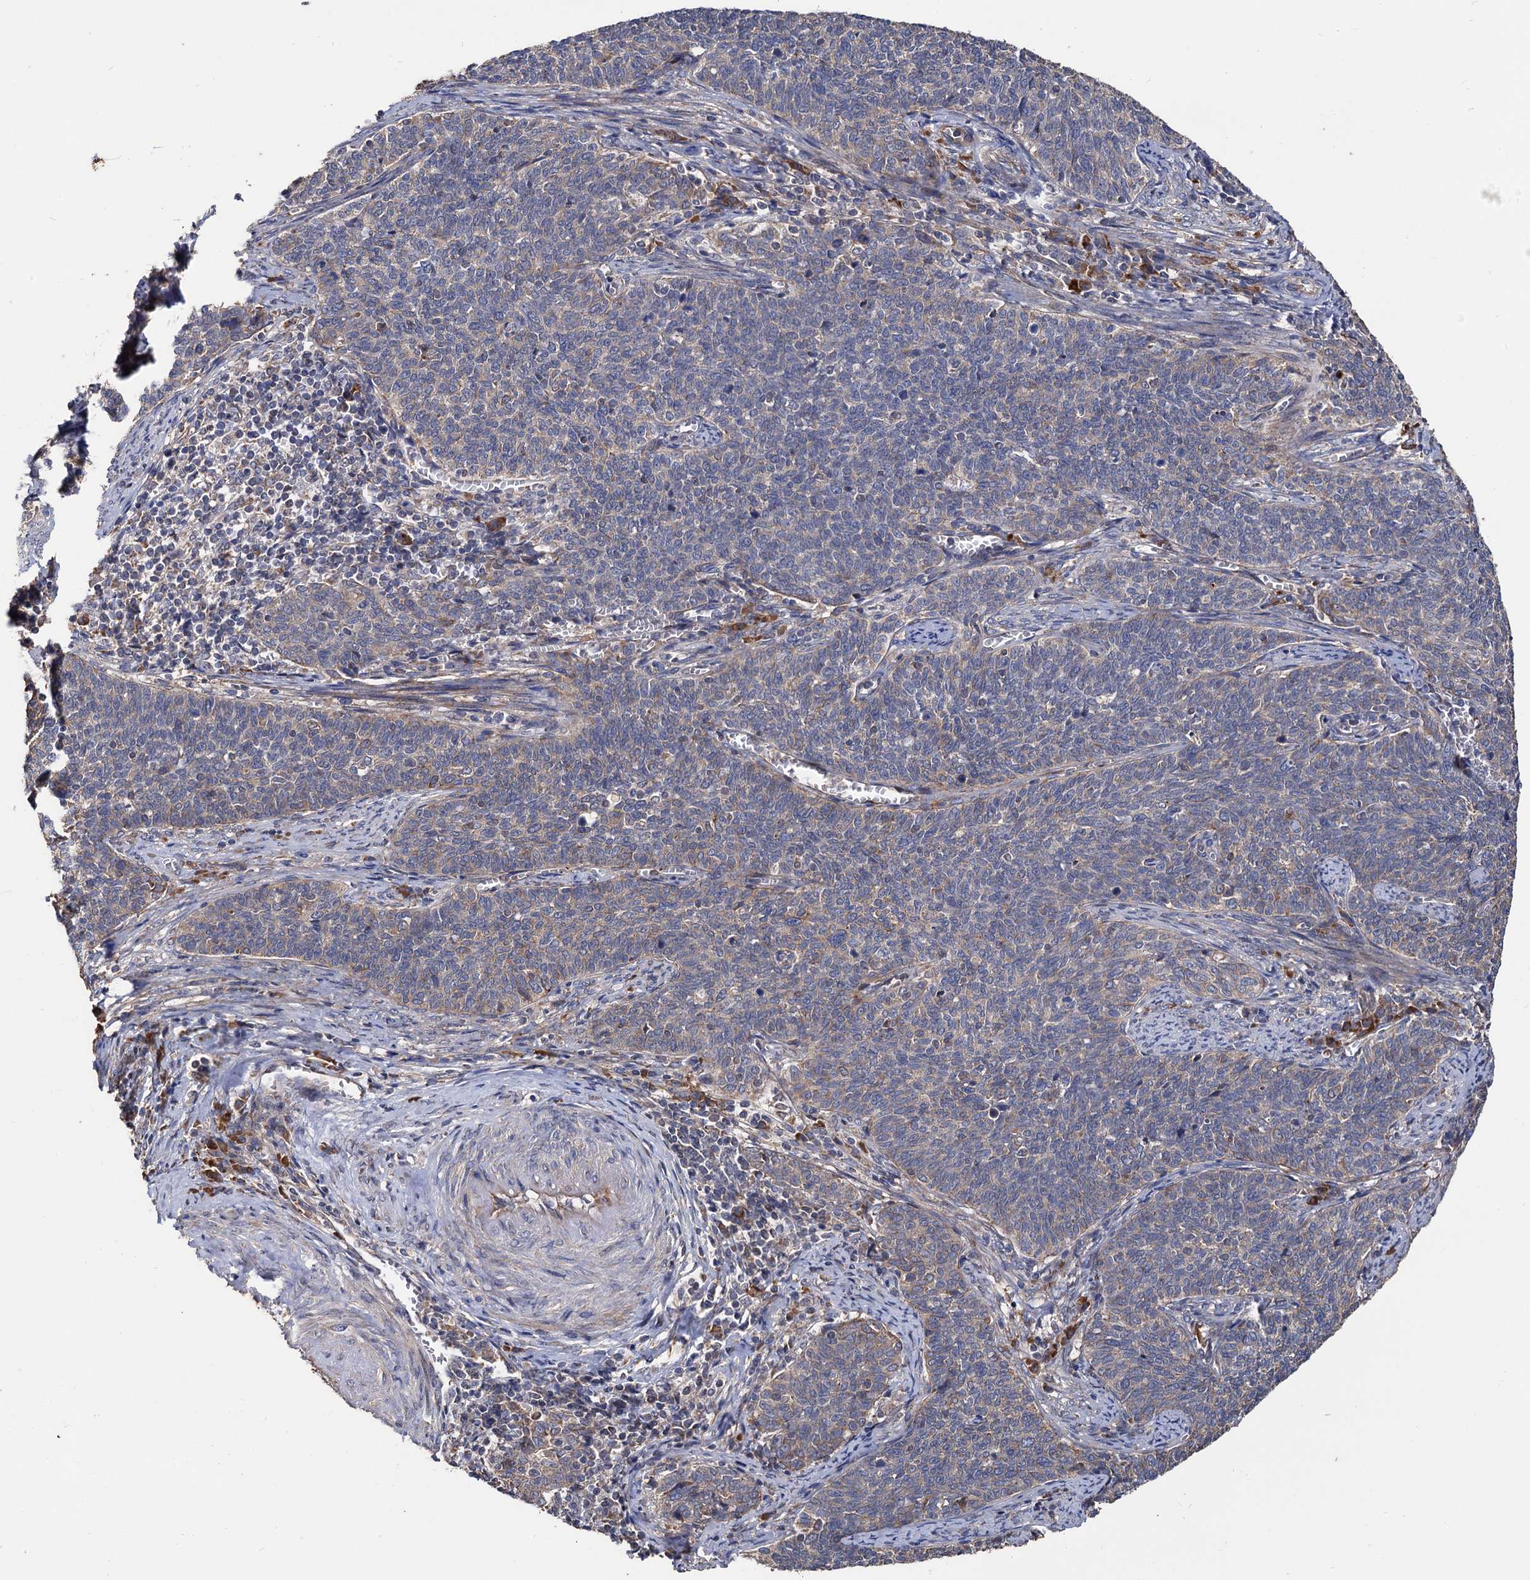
{"staining": {"intensity": "weak", "quantity": "<25%", "location": "cytoplasmic/membranous"}, "tissue": "cervical cancer", "cell_type": "Tumor cells", "image_type": "cancer", "snomed": [{"axis": "morphology", "description": "Squamous cell carcinoma, NOS"}, {"axis": "topography", "description": "Cervix"}], "caption": "Cervical cancer stained for a protein using IHC reveals no positivity tumor cells.", "gene": "RASSF1", "patient": {"sex": "female", "age": 39}}